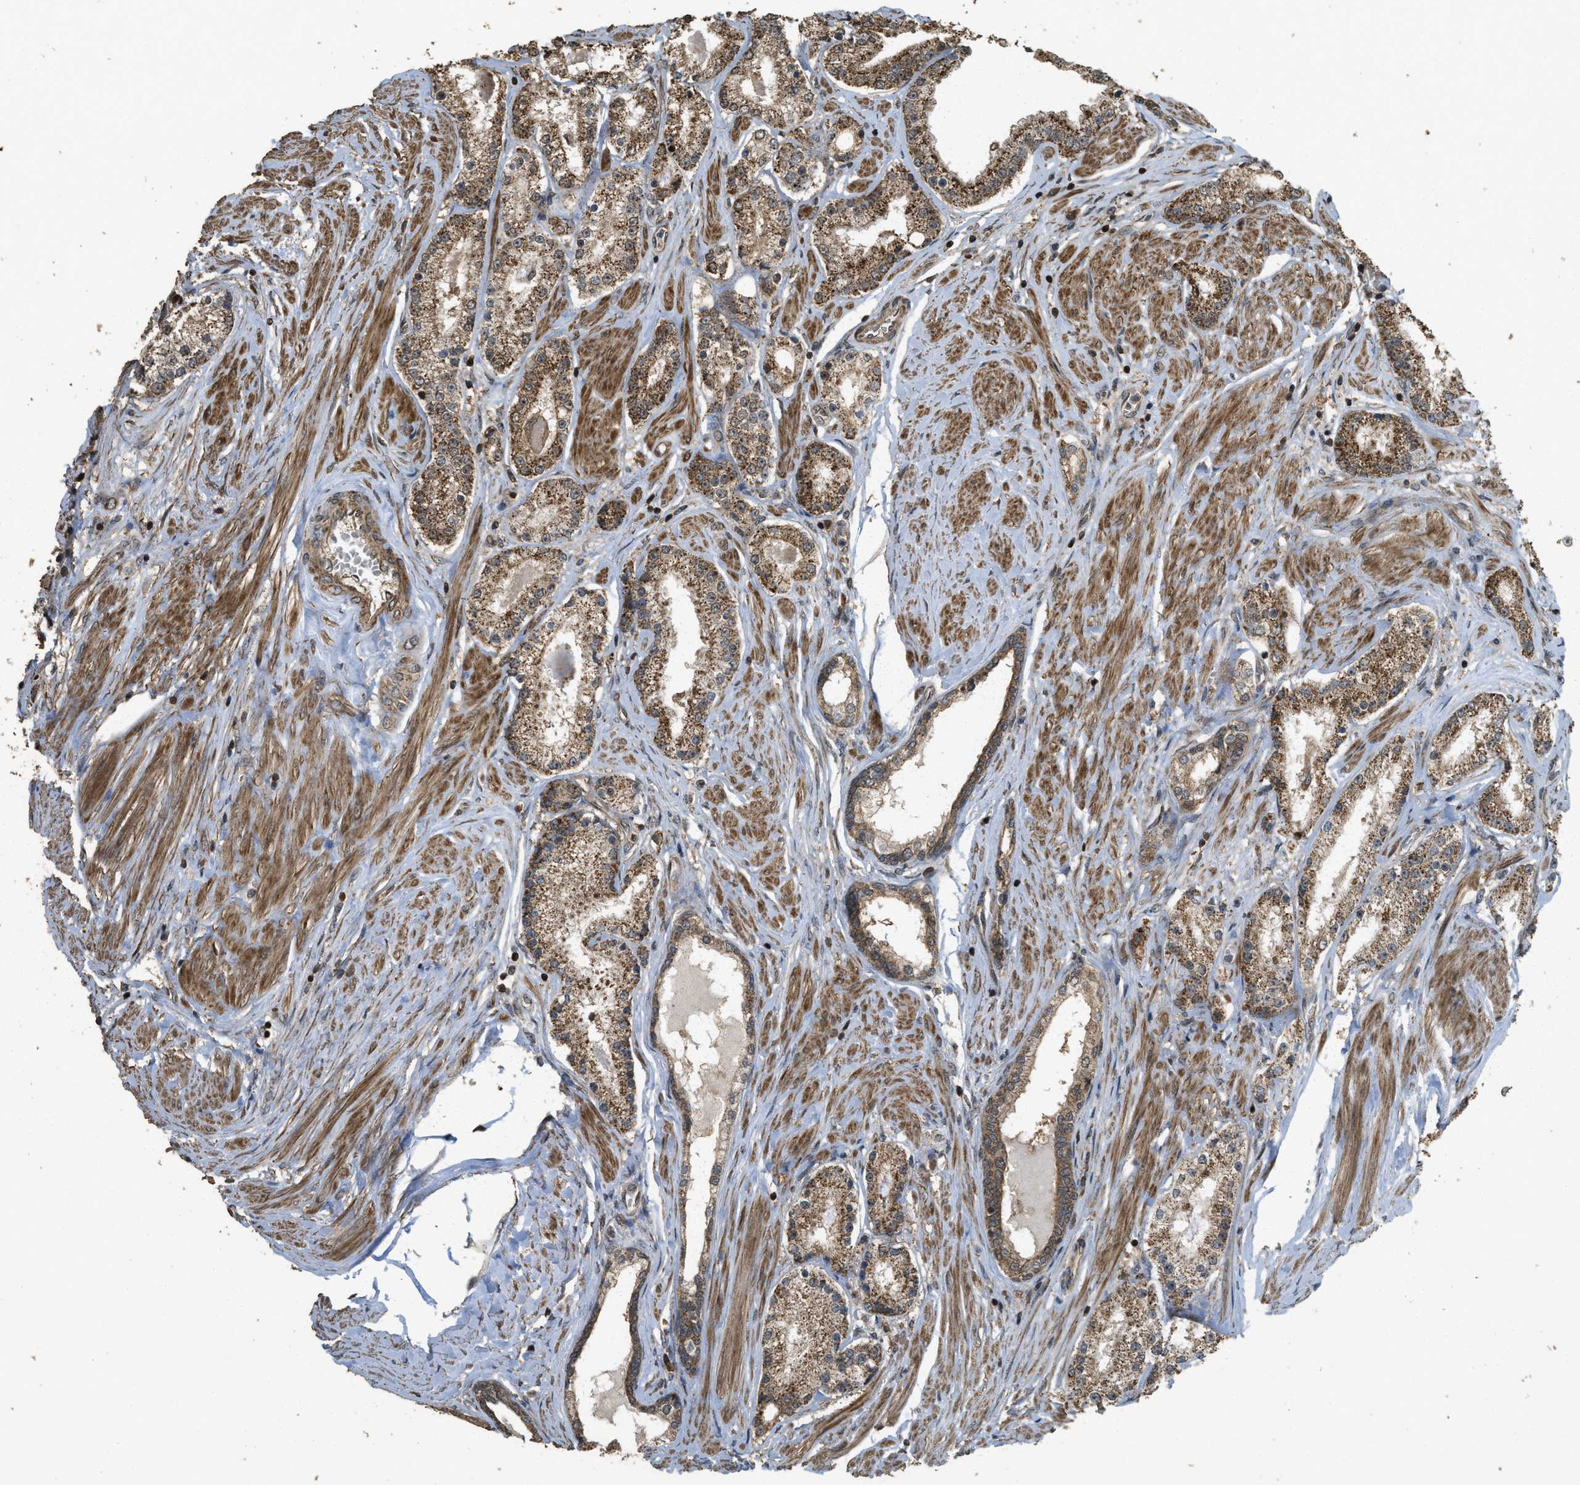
{"staining": {"intensity": "moderate", "quantity": ">75%", "location": "cytoplasmic/membranous"}, "tissue": "prostate cancer", "cell_type": "Tumor cells", "image_type": "cancer", "snomed": [{"axis": "morphology", "description": "Adenocarcinoma, Low grade"}, {"axis": "topography", "description": "Prostate"}], "caption": "Tumor cells reveal medium levels of moderate cytoplasmic/membranous staining in approximately >75% of cells in human adenocarcinoma (low-grade) (prostate).", "gene": "CTPS1", "patient": {"sex": "male", "age": 63}}